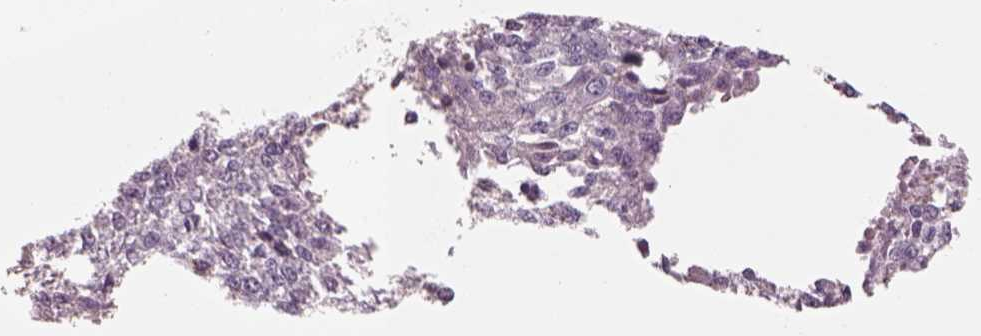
{"staining": {"intensity": "negative", "quantity": "none", "location": "none"}, "tissue": "melanoma", "cell_type": "Tumor cells", "image_type": "cancer", "snomed": [{"axis": "morphology", "description": "Malignant melanoma, Metastatic site"}, {"axis": "topography", "description": "Lymph node"}], "caption": "Immunohistochemistry (IHC) of human melanoma shows no positivity in tumor cells. The staining is performed using DAB (3,3'-diaminobenzidine) brown chromogen with nuclei counter-stained in using hematoxylin.", "gene": "LIN7A", "patient": {"sex": "female", "age": 64}}